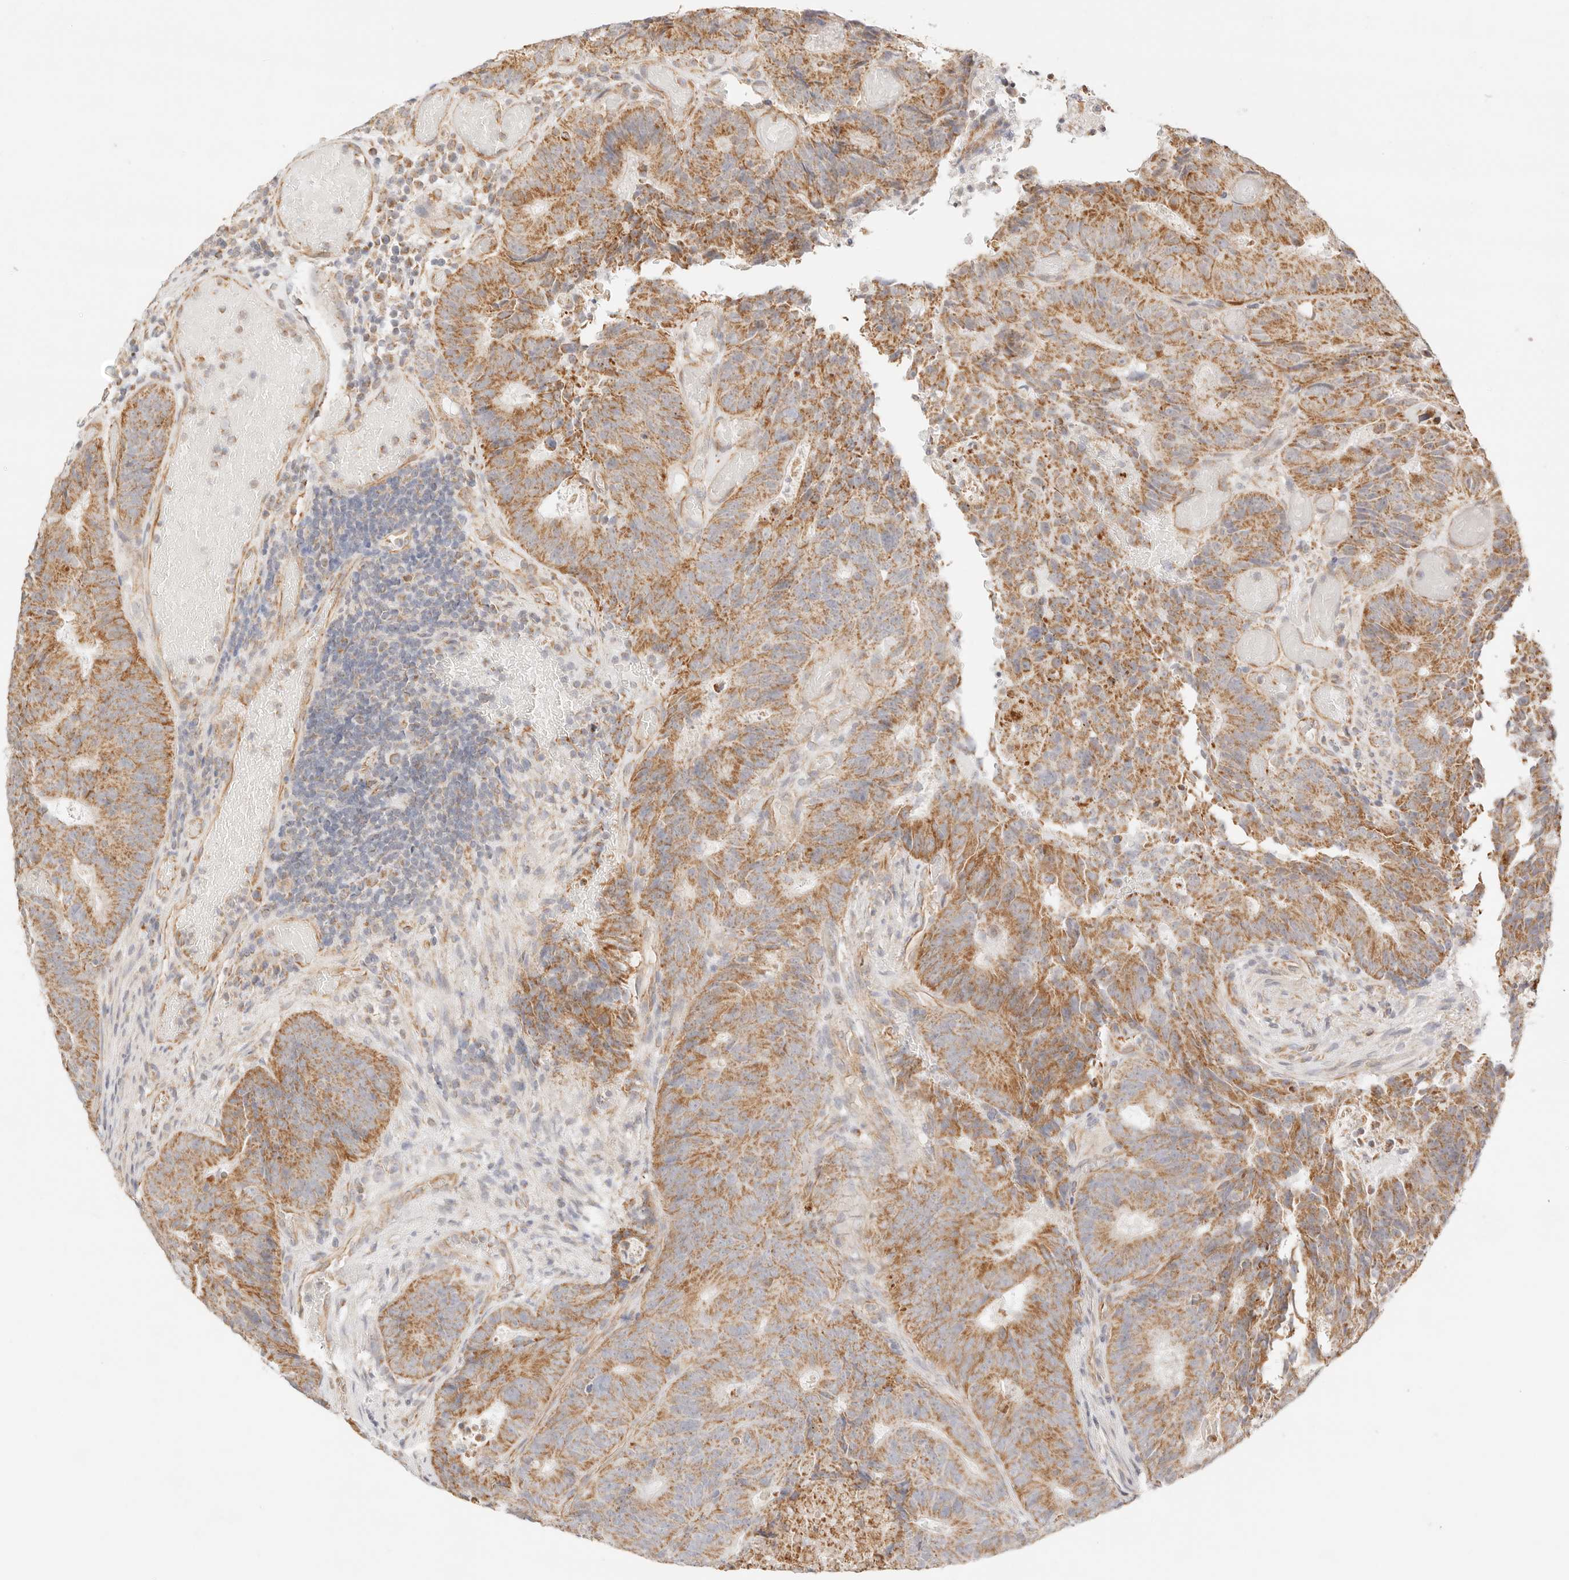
{"staining": {"intensity": "moderate", "quantity": ">75%", "location": "cytoplasmic/membranous"}, "tissue": "colorectal cancer", "cell_type": "Tumor cells", "image_type": "cancer", "snomed": [{"axis": "morphology", "description": "Adenocarcinoma, NOS"}, {"axis": "topography", "description": "Colon"}], "caption": "Immunohistochemical staining of colorectal adenocarcinoma reveals medium levels of moderate cytoplasmic/membranous staining in about >75% of tumor cells.", "gene": "ZC3H11A", "patient": {"sex": "male", "age": 87}}